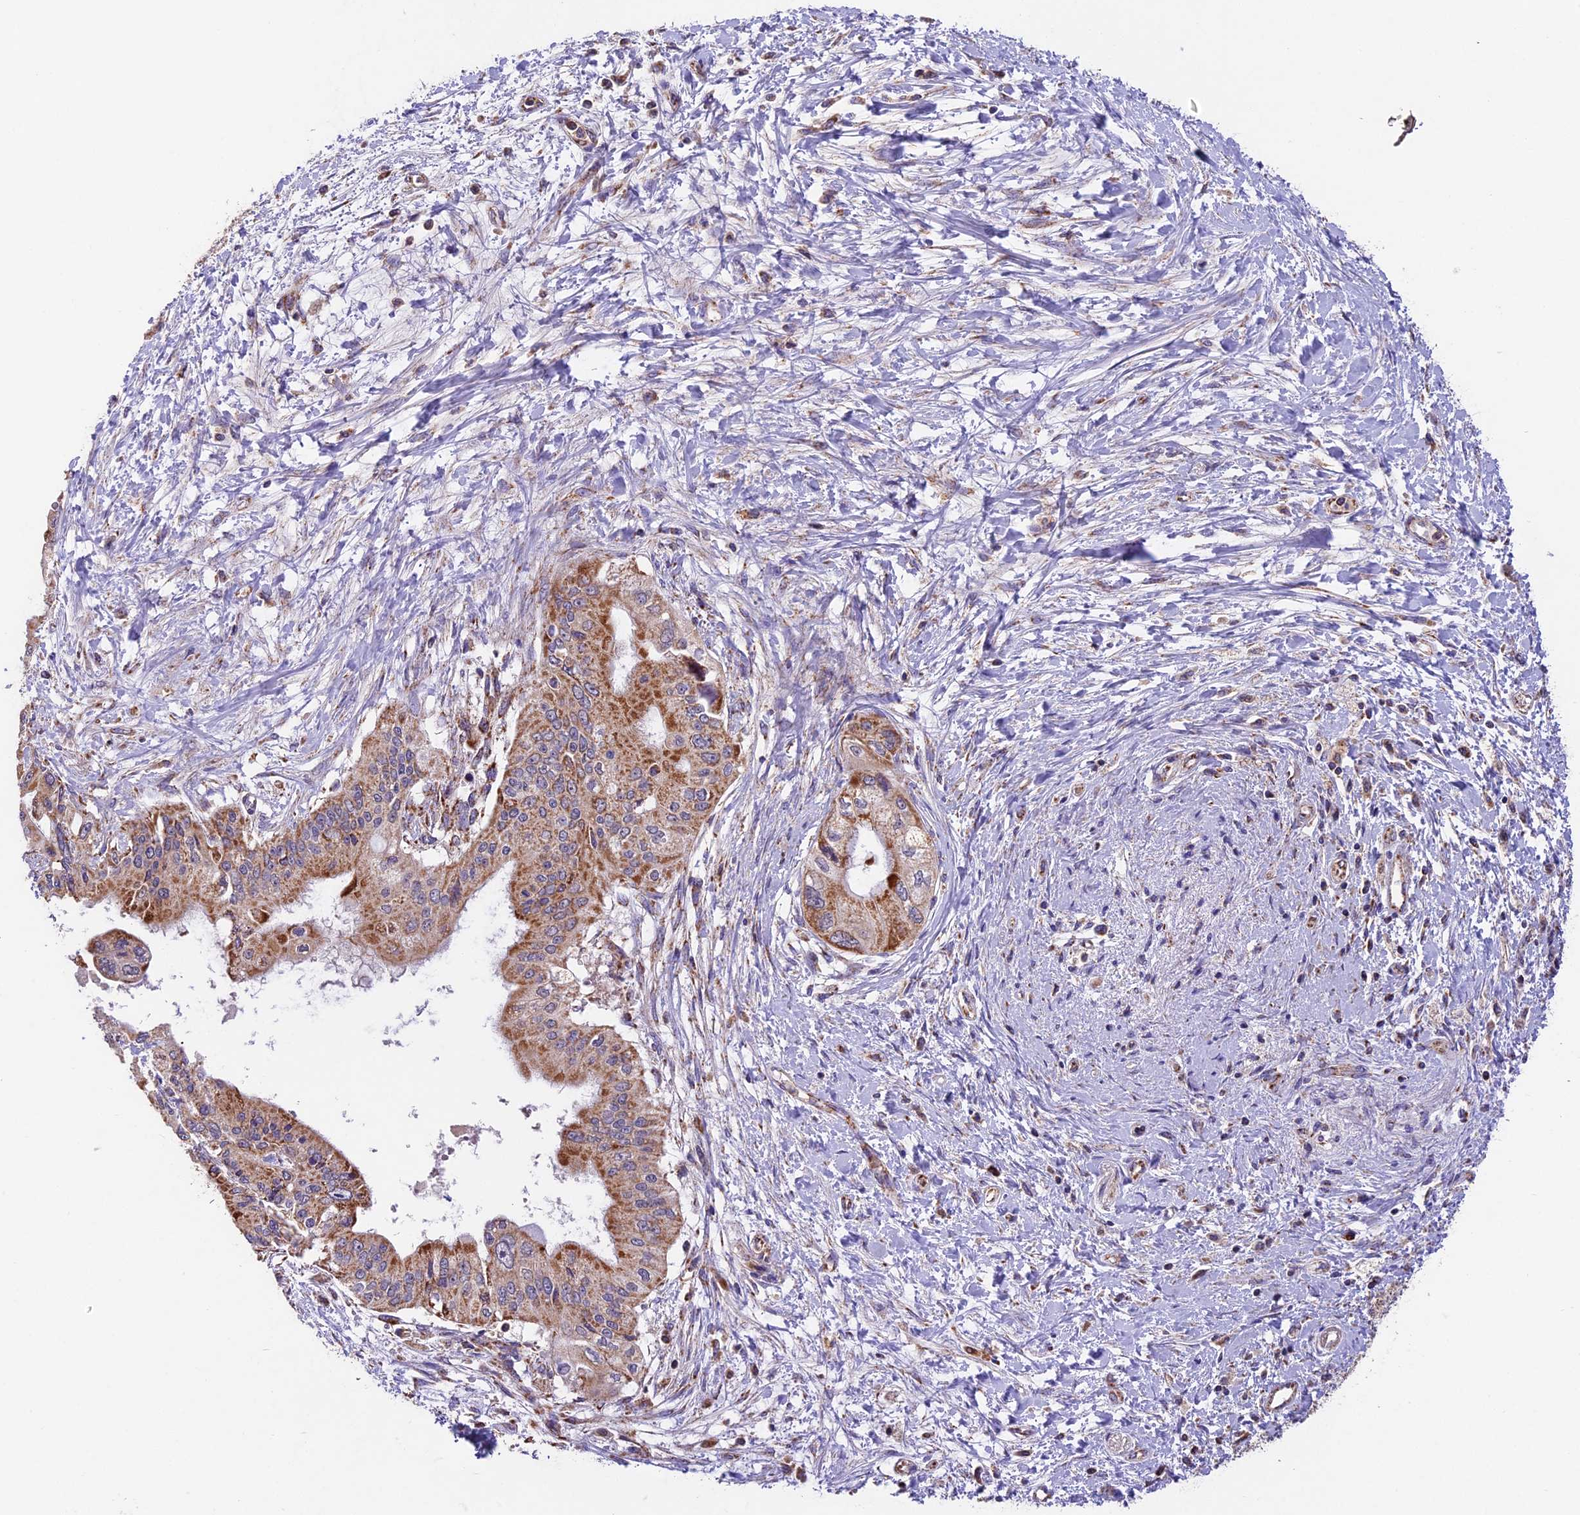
{"staining": {"intensity": "moderate", "quantity": ">75%", "location": "cytoplasmic/membranous"}, "tissue": "pancreatic cancer", "cell_type": "Tumor cells", "image_type": "cancer", "snomed": [{"axis": "morphology", "description": "Adenocarcinoma, NOS"}, {"axis": "topography", "description": "Pancreas"}], "caption": "Protein expression analysis of pancreatic cancer (adenocarcinoma) reveals moderate cytoplasmic/membranous staining in approximately >75% of tumor cells.", "gene": "NDUFA8", "patient": {"sex": "male", "age": 46}}